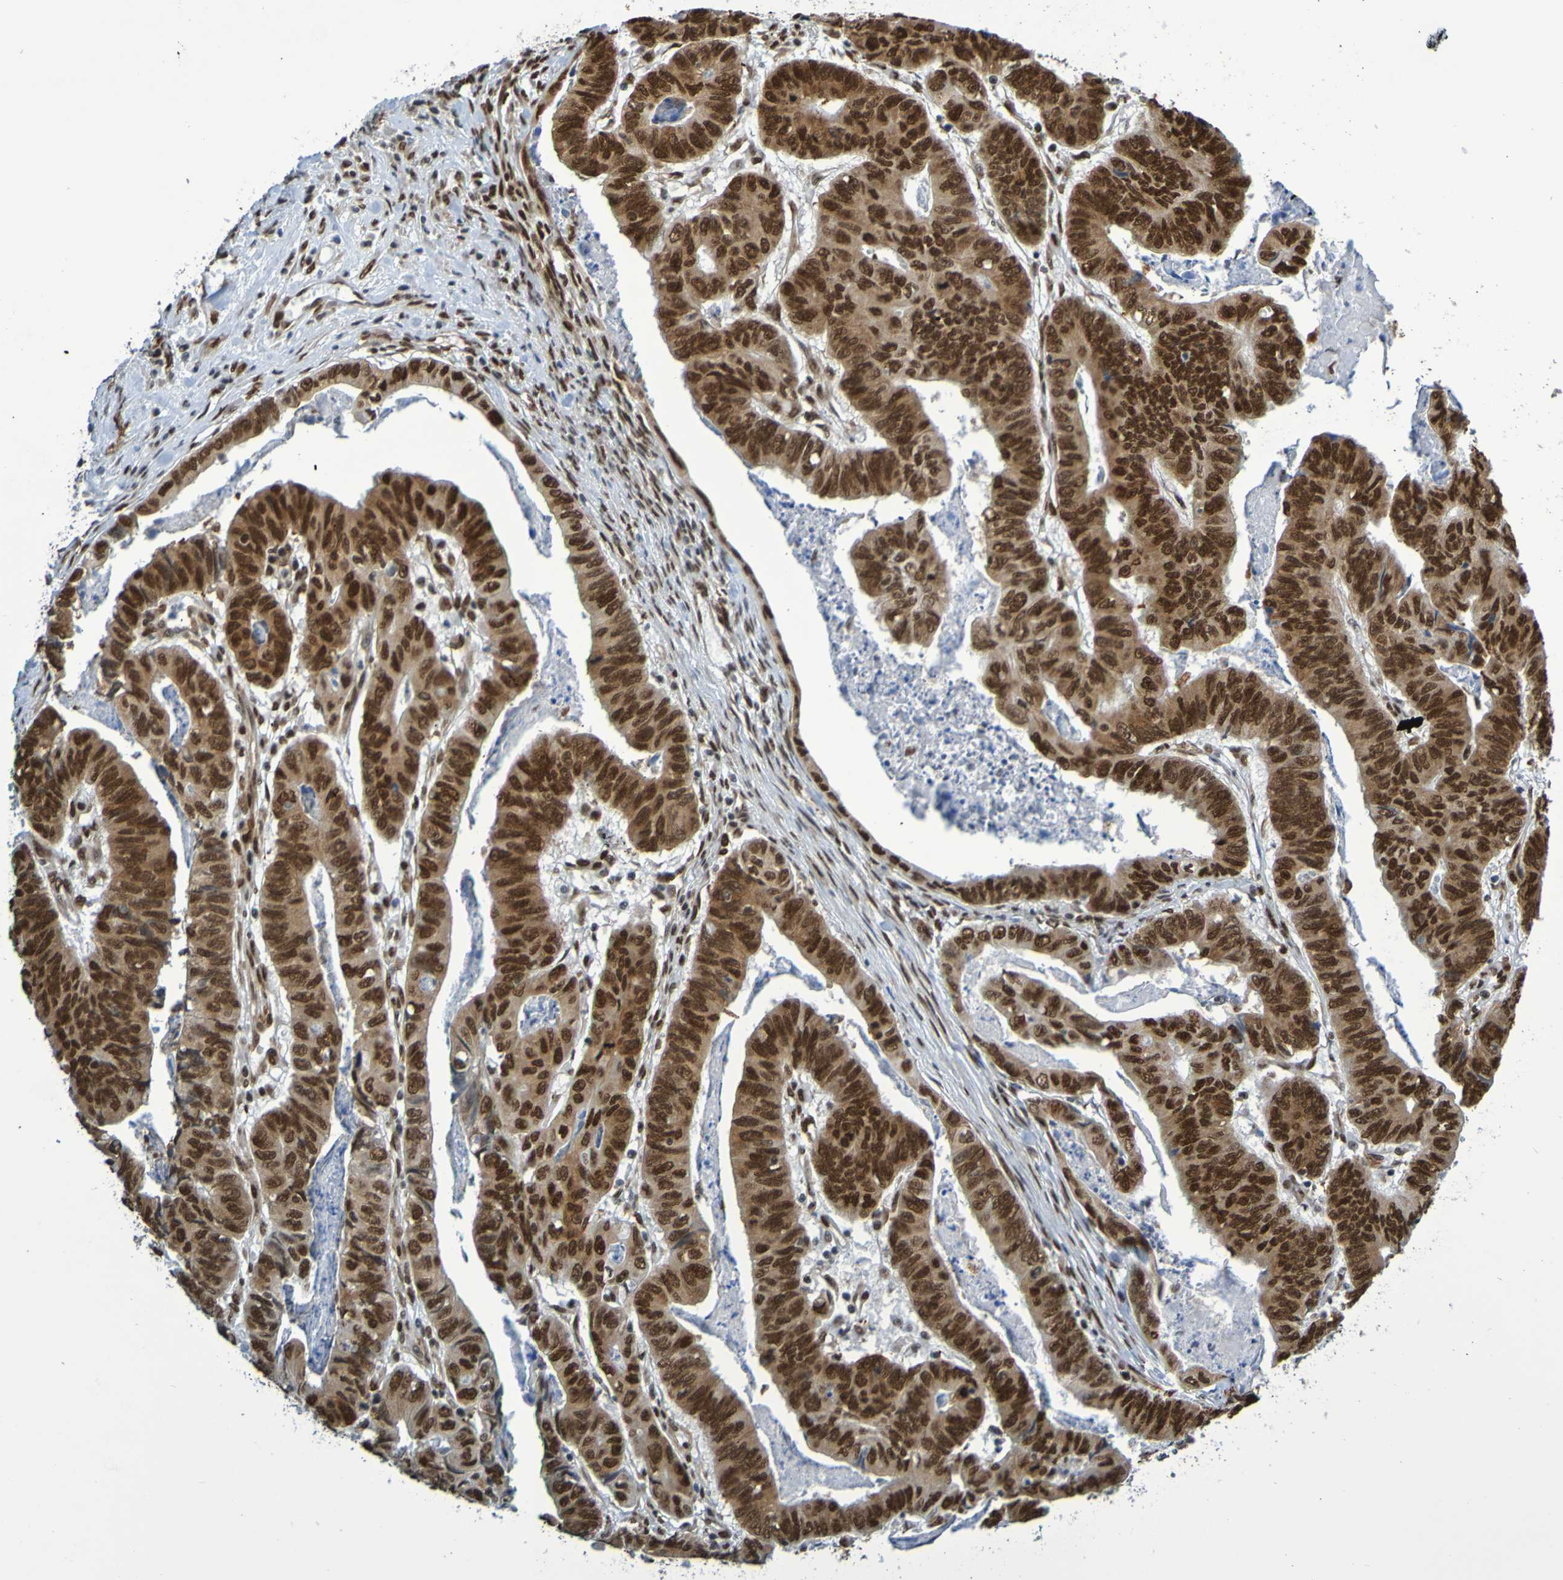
{"staining": {"intensity": "strong", "quantity": ">75%", "location": "cytoplasmic/membranous,nuclear"}, "tissue": "stomach cancer", "cell_type": "Tumor cells", "image_type": "cancer", "snomed": [{"axis": "morphology", "description": "Adenocarcinoma, NOS"}, {"axis": "topography", "description": "Stomach, lower"}], "caption": "IHC image of adenocarcinoma (stomach) stained for a protein (brown), which reveals high levels of strong cytoplasmic/membranous and nuclear staining in approximately >75% of tumor cells.", "gene": "HDAC2", "patient": {"sex": "male", "age": 77}}